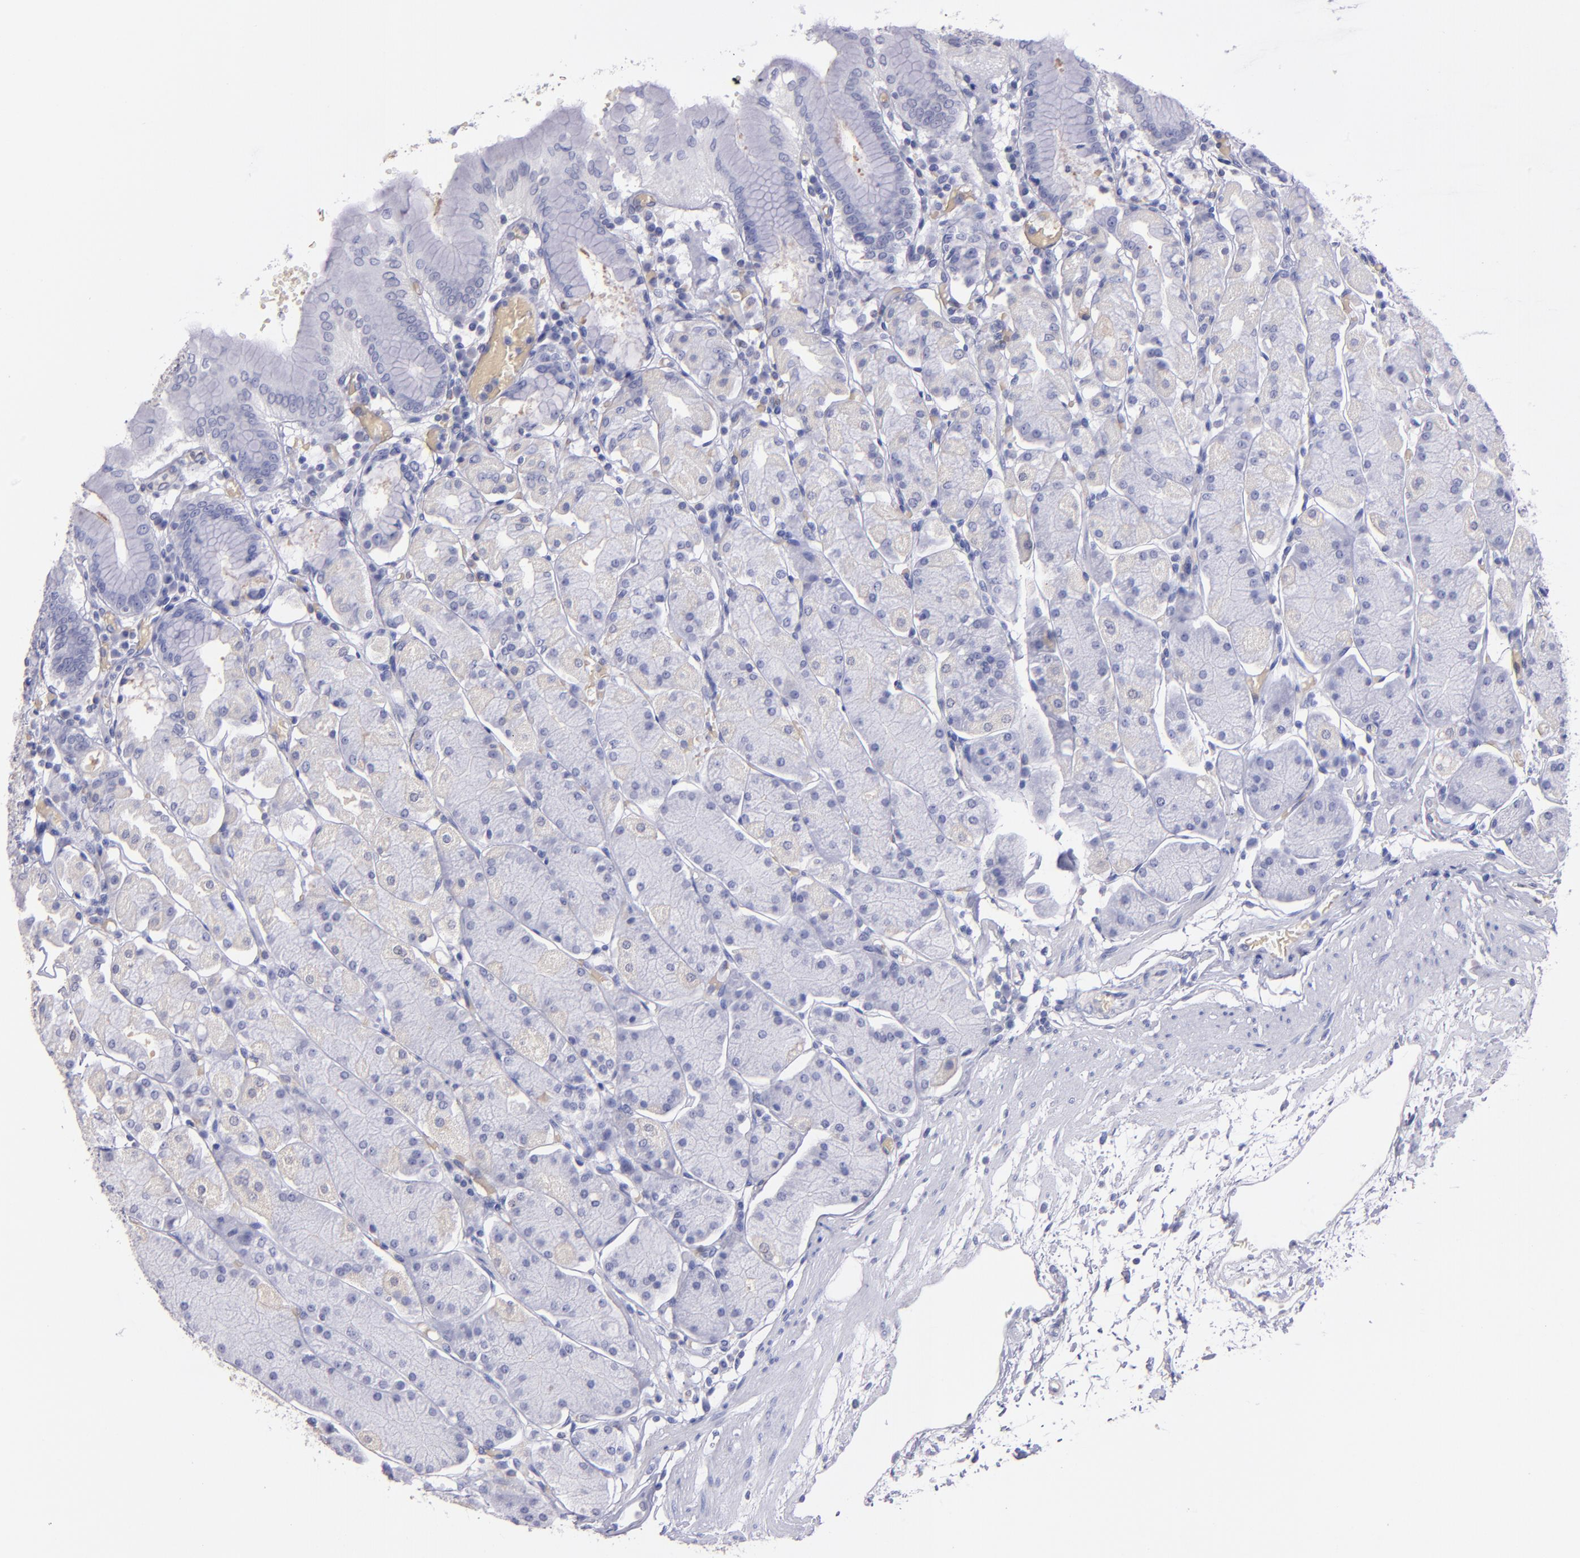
{"staining": {"intensity": "negative", "quantity": "none", "location": "none"}, "tissue": "stomach", "cell_type": "Glandular cells", "image_type": "normal", "snomed": [{"axis": "morphology", "description": "Normal tissue, NOS"}, {"axis": "topography", "description": "Stomach, upper"}, {"axis": "topography", "description": "Stomach"}], "caption": "Histopathology image shows no significant protein positivity in glandular cells of normal stomach.", "gene": "TG", "patient": {"sex": "male", "age": 76}}